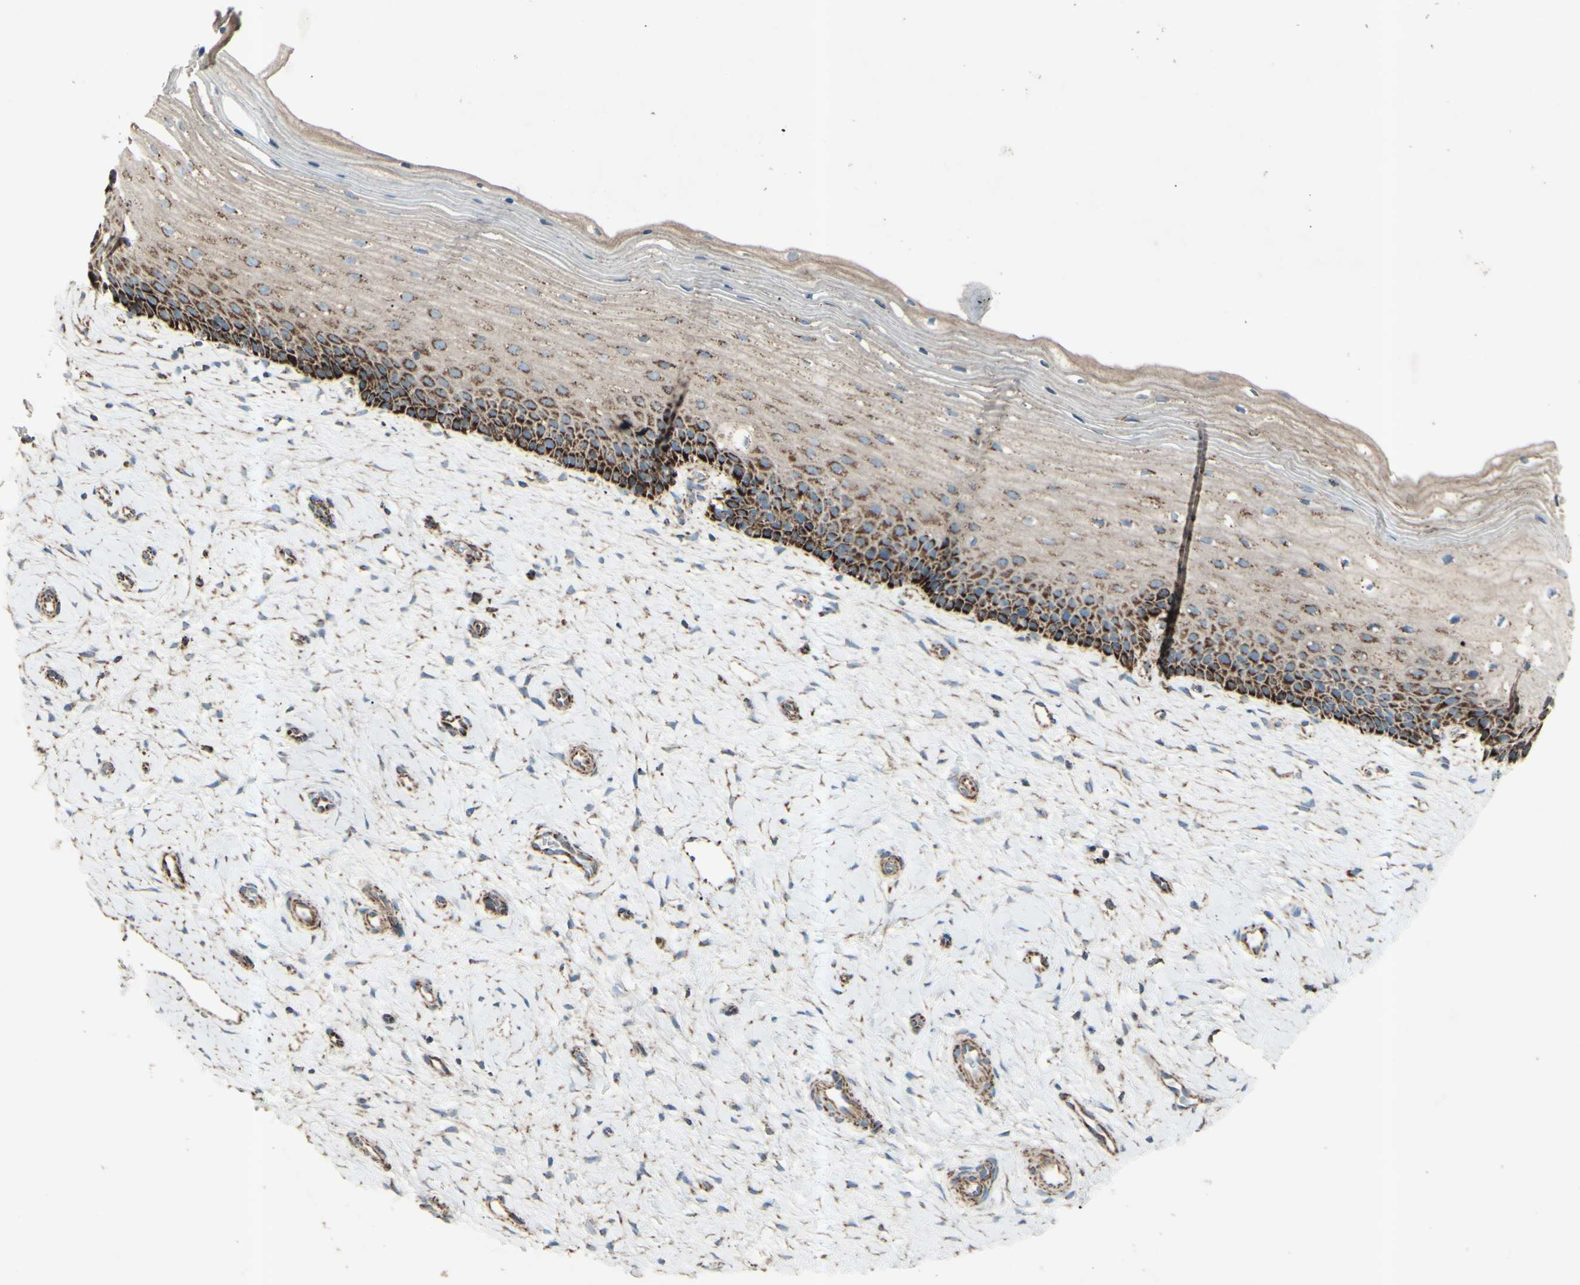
{"staining": {"intensity": "strong", "quantity": ">75%", "location": "cytoplasmic/membranous"}, "tissue": "cervix", "cell_type": "Glandular cells", "image_type": "normal", "snomed": [{"axis": "morphology", "description": "Normal tissue, NOS"}, {"axis": "topography", "description": "Cervix"}], "caption": "A histopathology image of cervix stained for a protein demonstrates strong cytoplasmic/membranous brown staining in glandular cells.", "gene": "RHOT1", "patient": {"sex": "female", "age": 39}}